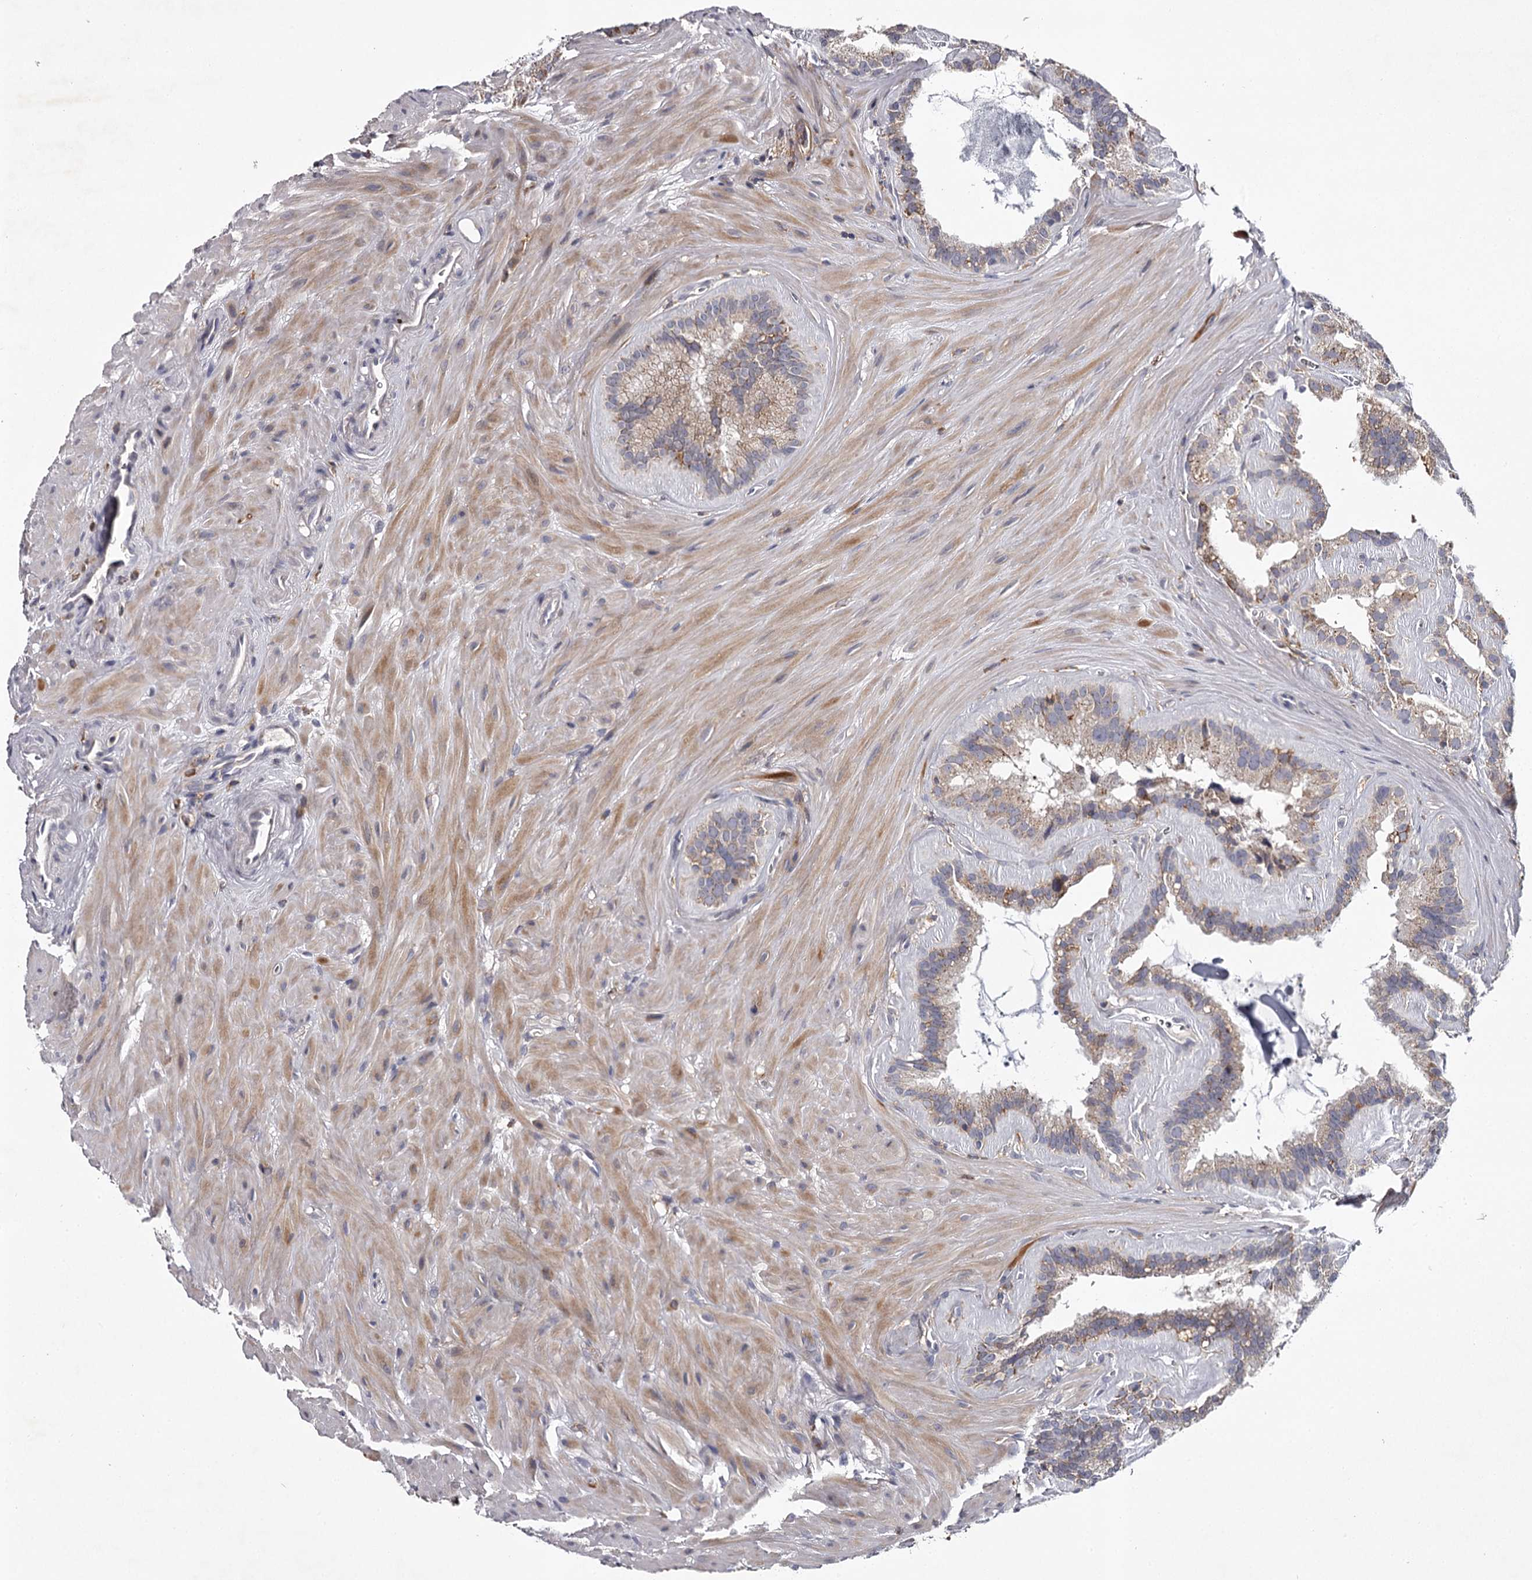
{"staining": {"intensity": "moderate", "quantity": ">75%", "location": "cytoplasmic/membranous"}, "tissue": "seminal vesicle", "cell_type": "Glandular cells", "image_type": "normal", "snomed": [{"axis": "morphology", "description": "Normal tissue, NOS"}, {"axis": "topography", "description": "Prostate"}, {"axis": "topography", "description": "Seminal veicle"}], "caption": "High-power microscopy captured an immunohistochemistry micrograph of unremarkable seminal vesicle, revealing moderate cytoplasmic/membranous staining in approximately >75% of glandular cells. (DAB IHC, brown staining for protein, blue staining for nuclei).", "gene": "RASSF6", "patient": {"sex": "male", "age": 59}}